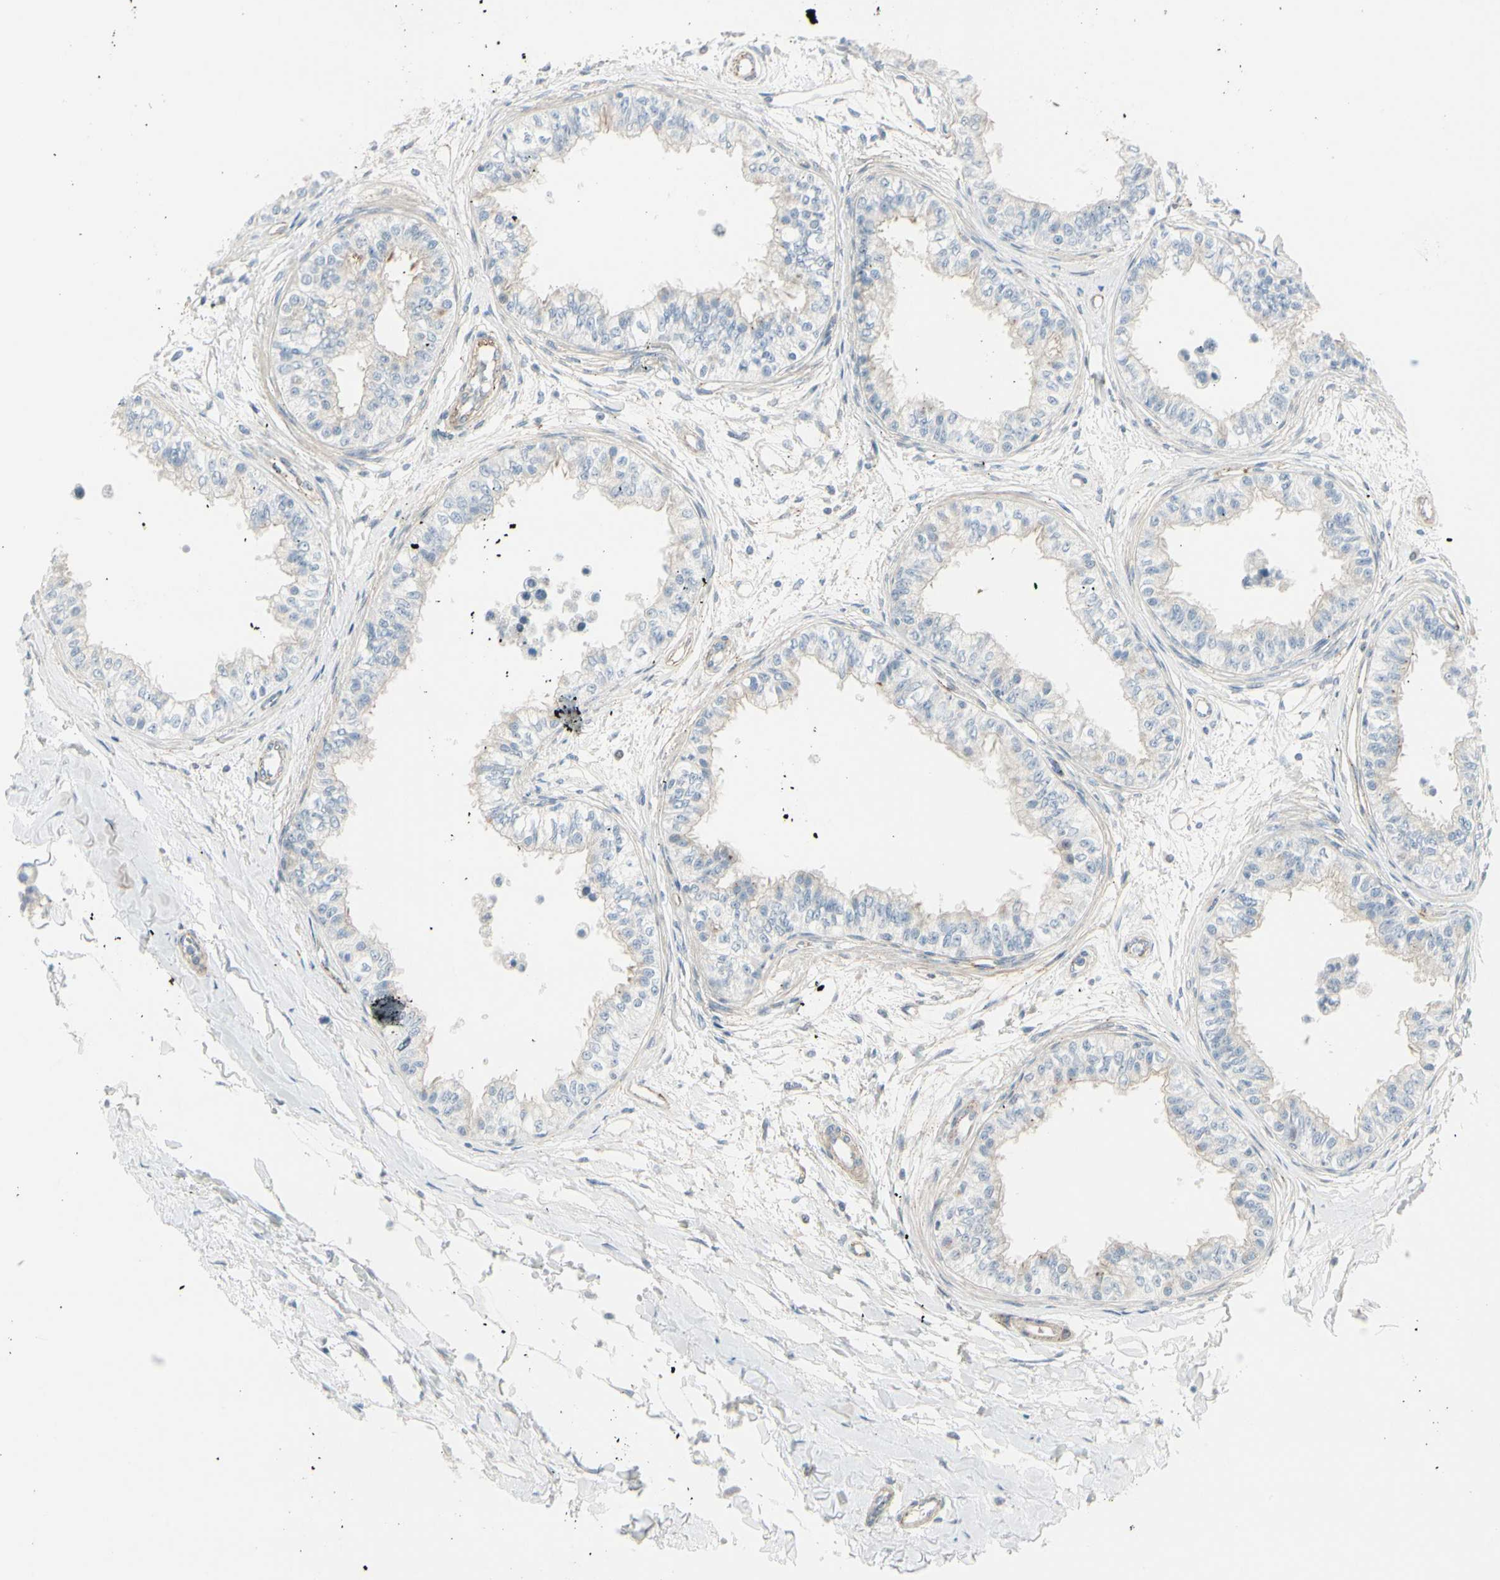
{"staining": {"intensity": "weak", "quantity": "25%-75%", "location": "cytoplasmic/membranous"}, "tissue": "epididymis", "cell_type": "Glandular cells", "image_type": "normal", "snomed": [{"axis": "morphology", "description": "Normal tissue, NOS"}, {"axis": "morphology", "description": "Adenocarcinoma, metastatic, NOS"}, {"axis": "topography", "description": "Testis"}, {"axis": "topography", "description": "Epididymis"}], "caption": "Protein analysis of unremarkable epididymis reveals weak cytoplasmic/membranous staining in about 25%-75% of glandular cells.", "gene": "CACNA2D1", "patient": {"sex": "male", "age": 26}}